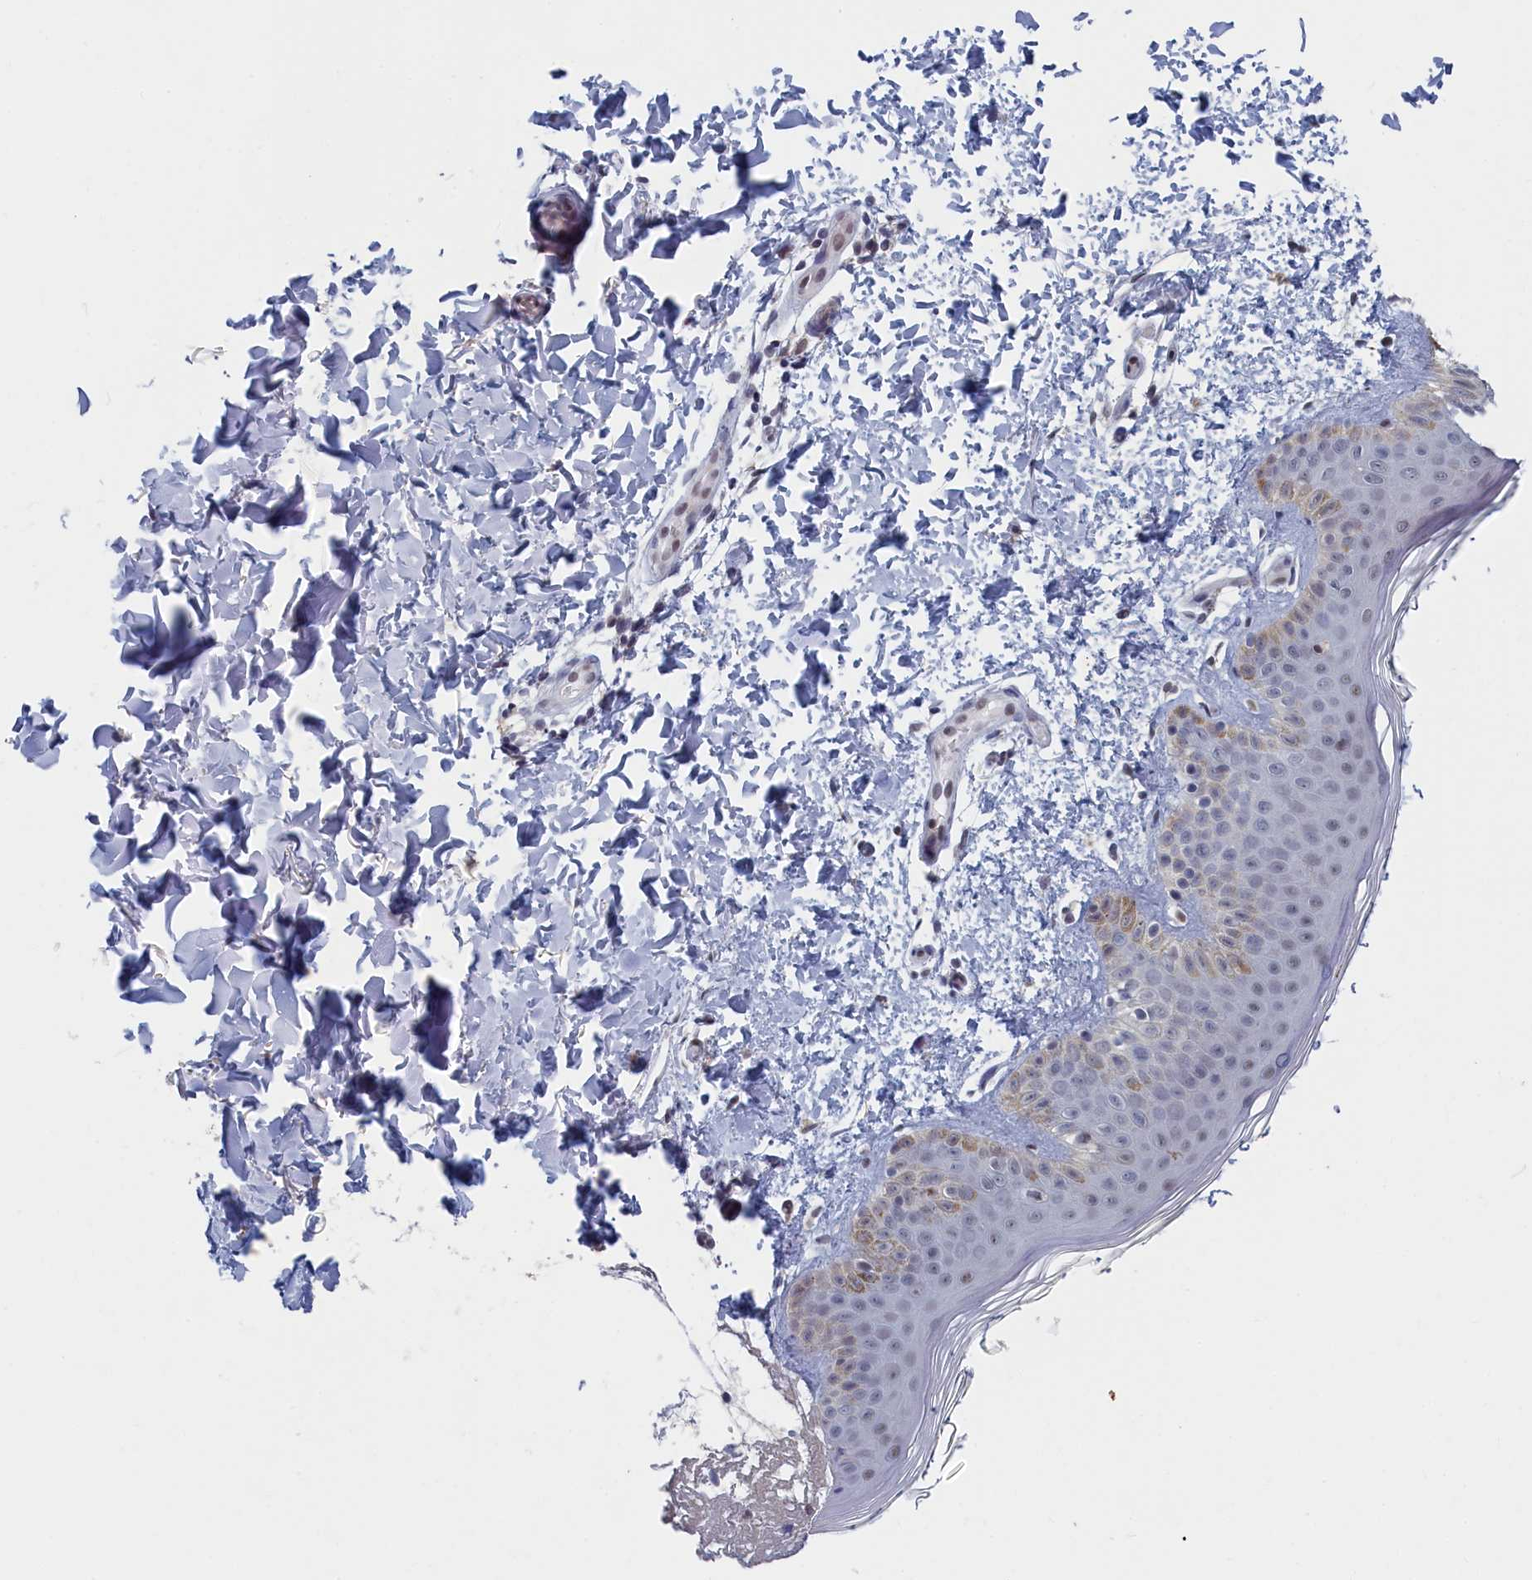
{"staining": {"intensity": "weak", "quantity": "25%-75%", "location": "cytoplasmic/membranous"}, "tissue": "skin", "cell_type": "Fibroblasts", "image_type": "normal", "snomed": [{"axis": "morphology", "description": "Normal tissue, NOS"}, {"axis": "topography", "description": "Skin"}], "caption": "Protein analysis of benign skin shows weak cytoplasmic/membranous positivity in about 25%-75% of fibroblasts.", "gene": "DNAJC17", "patient": {"sex": "male", "age": 36}}